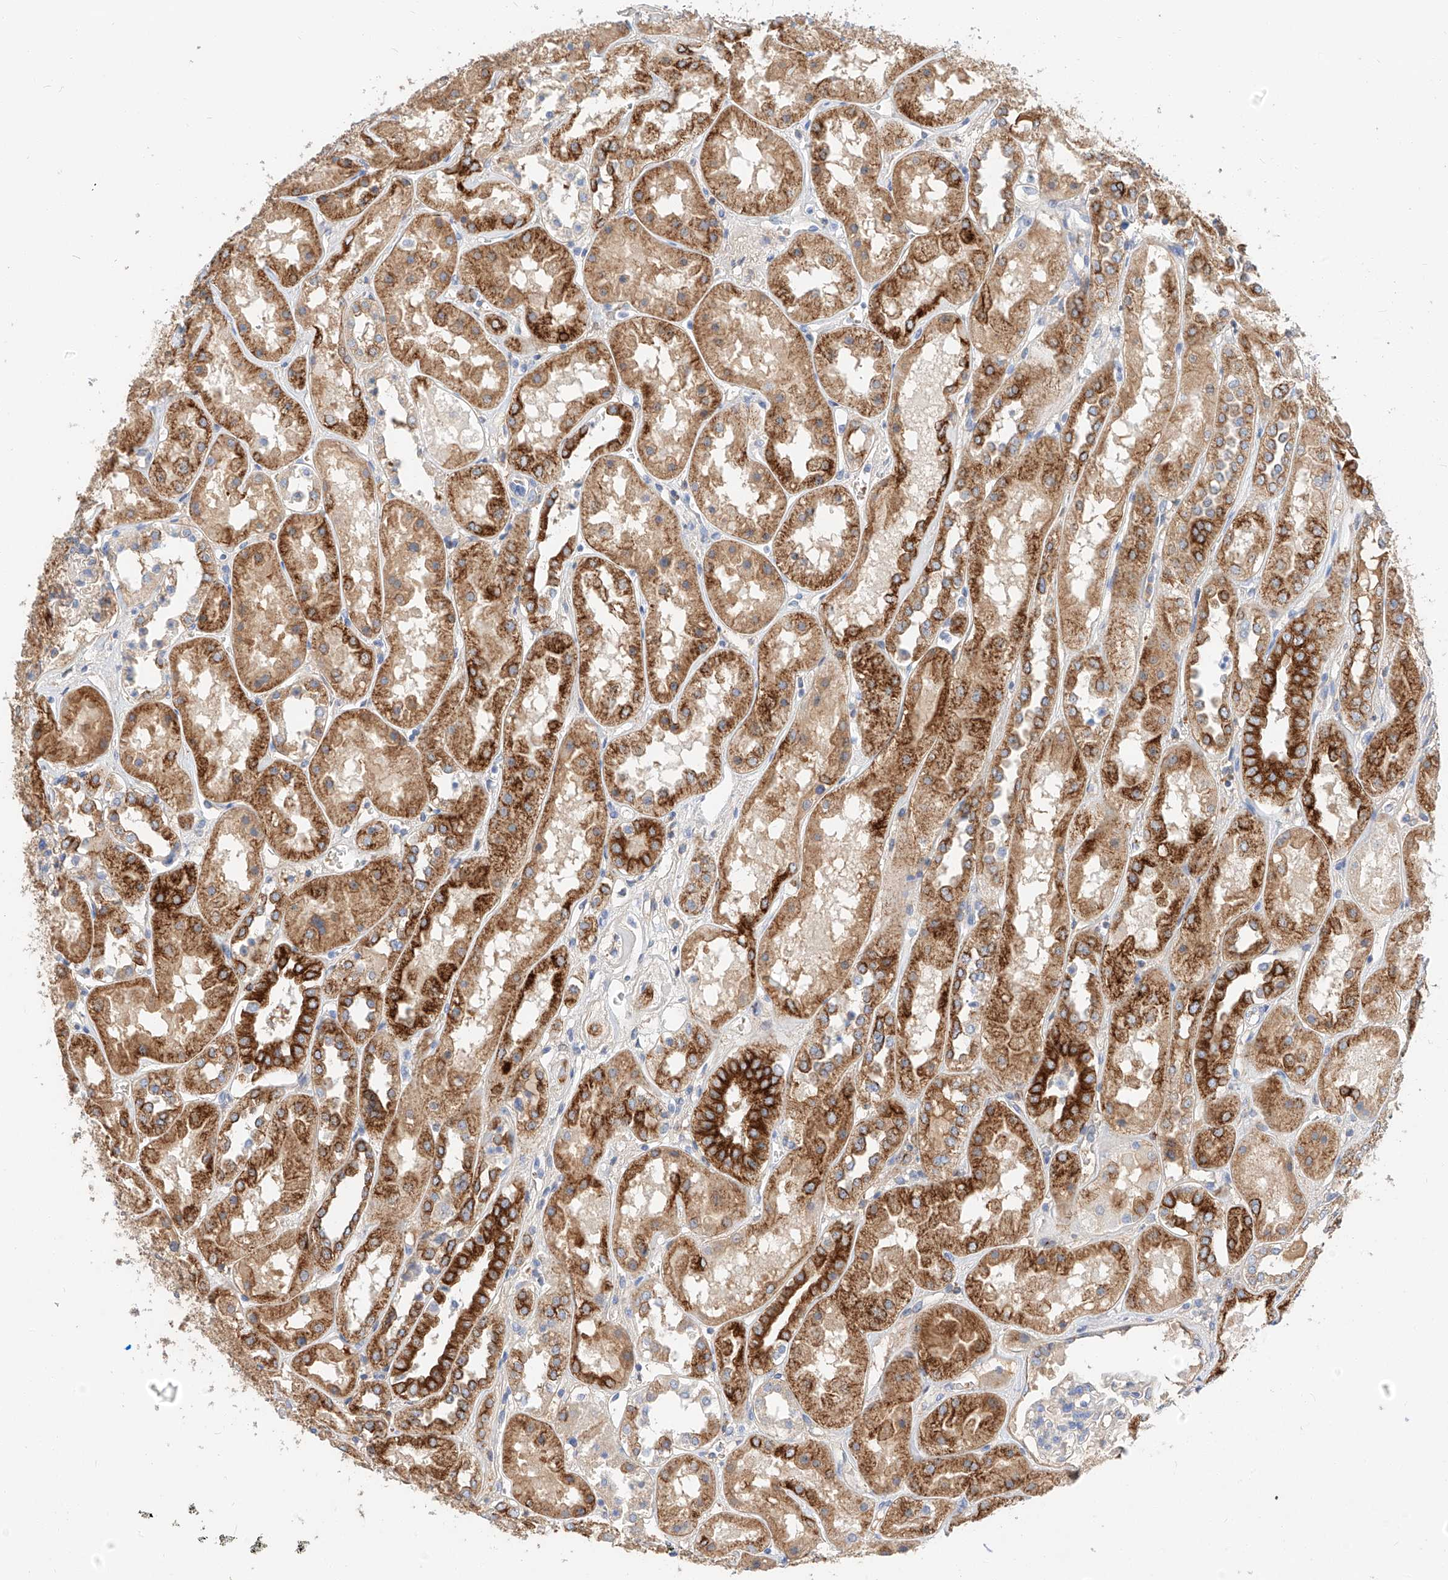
{"staining": {"intensity": "negative", "quantity": "none", "location": "none"}, "tissue": "kidney", "cell_type": "Cells in glomeruli", "image_type": "normal", "snomed": [{"axis": "morphology", "description": "Normal tissue, NOS"}, {"axis": "topography", "description": "Kidney"}], "caption": "An IHC photomicrograph of normal kidney is shown. There is no staining in cells in glomeruli of kidney.", "gene": "MAP7", "patient": {"sex": "male", "age": 70}}